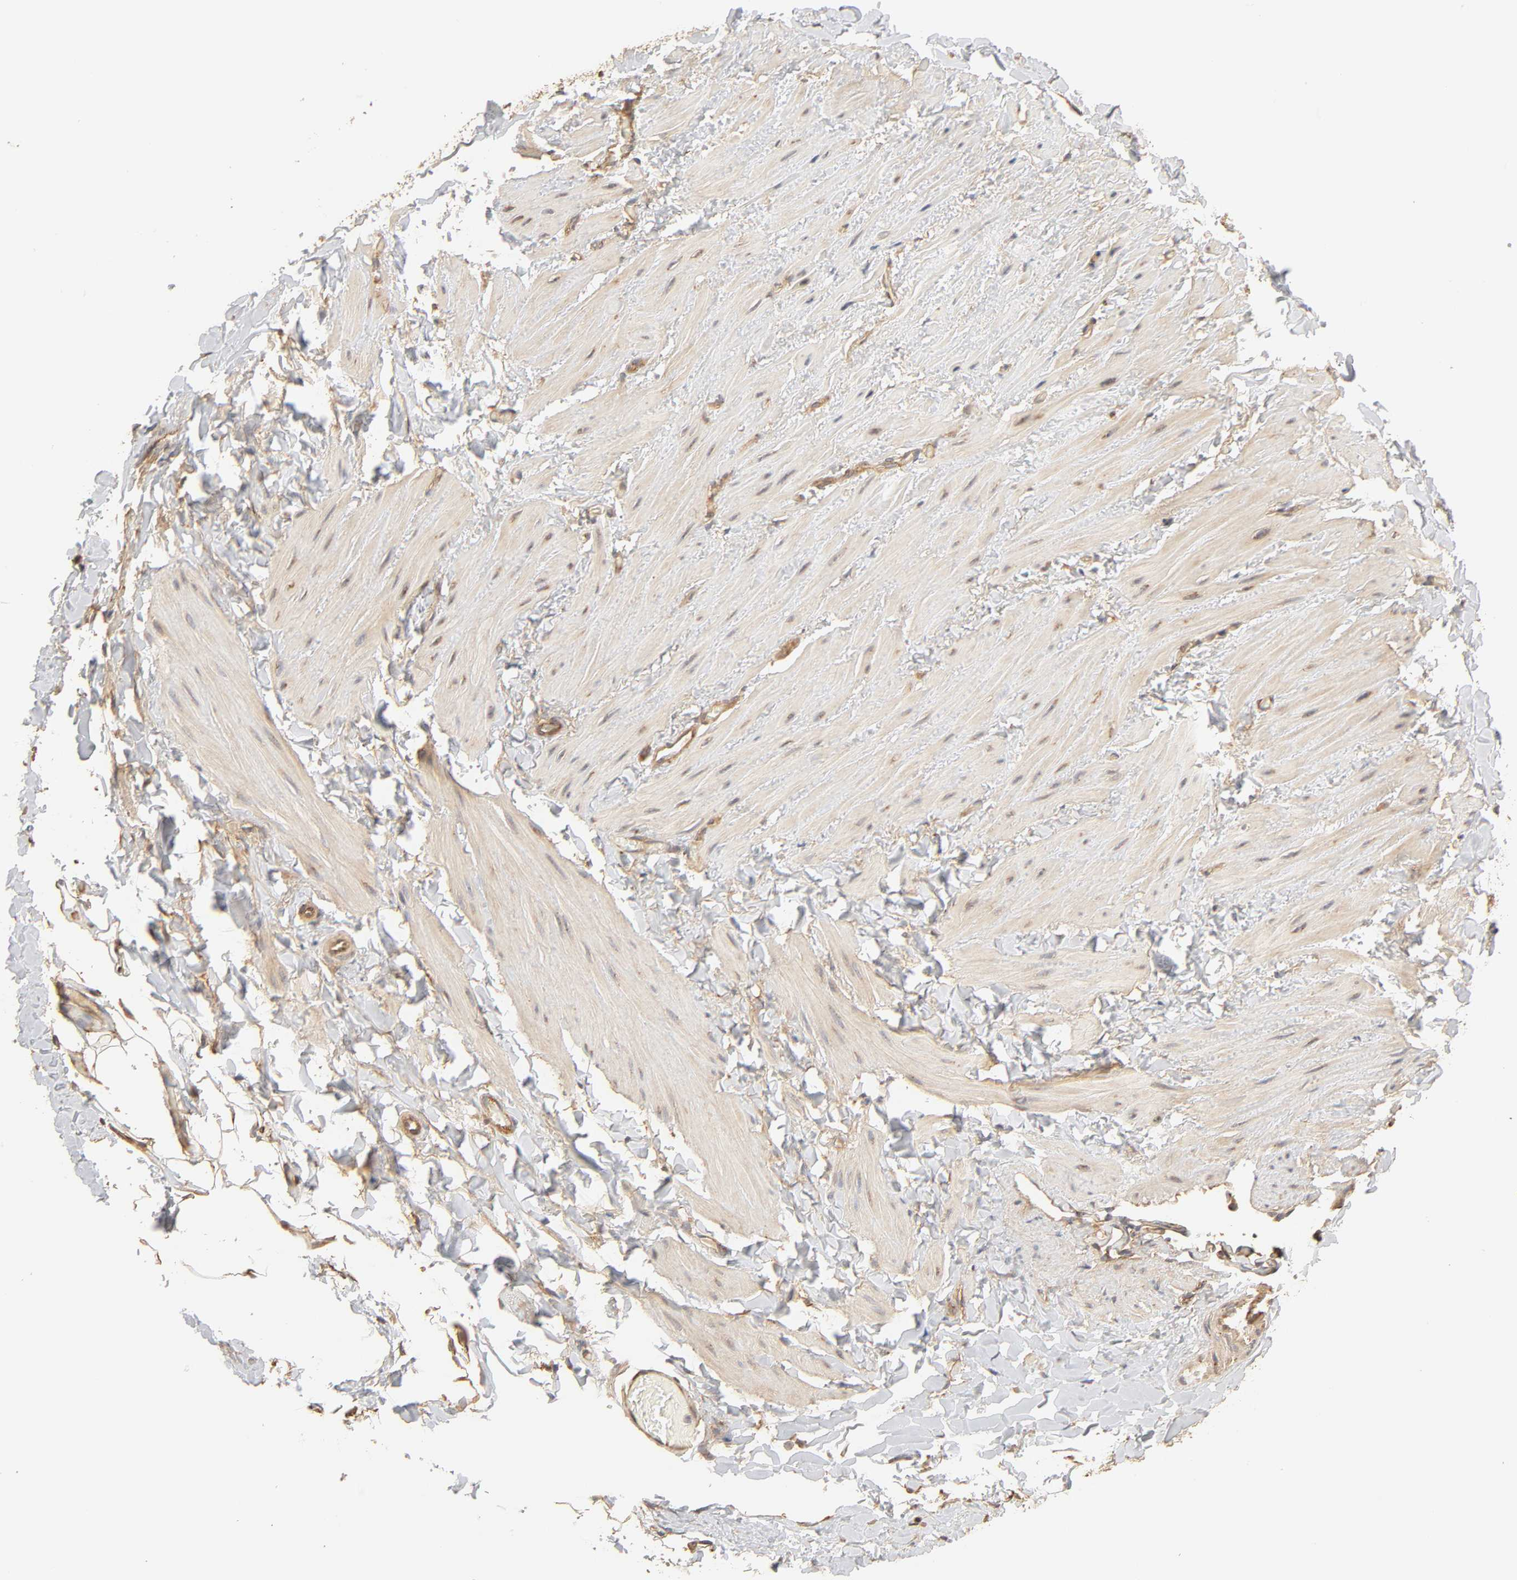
{"staining": {"intensity": "weak", "quantity": "25%-75%", "location": "cytoplasmic/membranous"}, "tissue": "adipose tissue", "cell_type": "Adipocytes", "image_type": "normal", "snomed": [{"axis": "morphology", "description": "Normal tissue, NOS"}, {"axis": "topography", "description": "Soft tissue"}], "caption": "This is a micrograph of immunohistochemistry staining of unremarkable adipose tissue, which shows weak staining in the cytoplasmic/membranous of adipocytes.", "gene": "EPS8", "patient": {"sex": "male", "age": 26}}